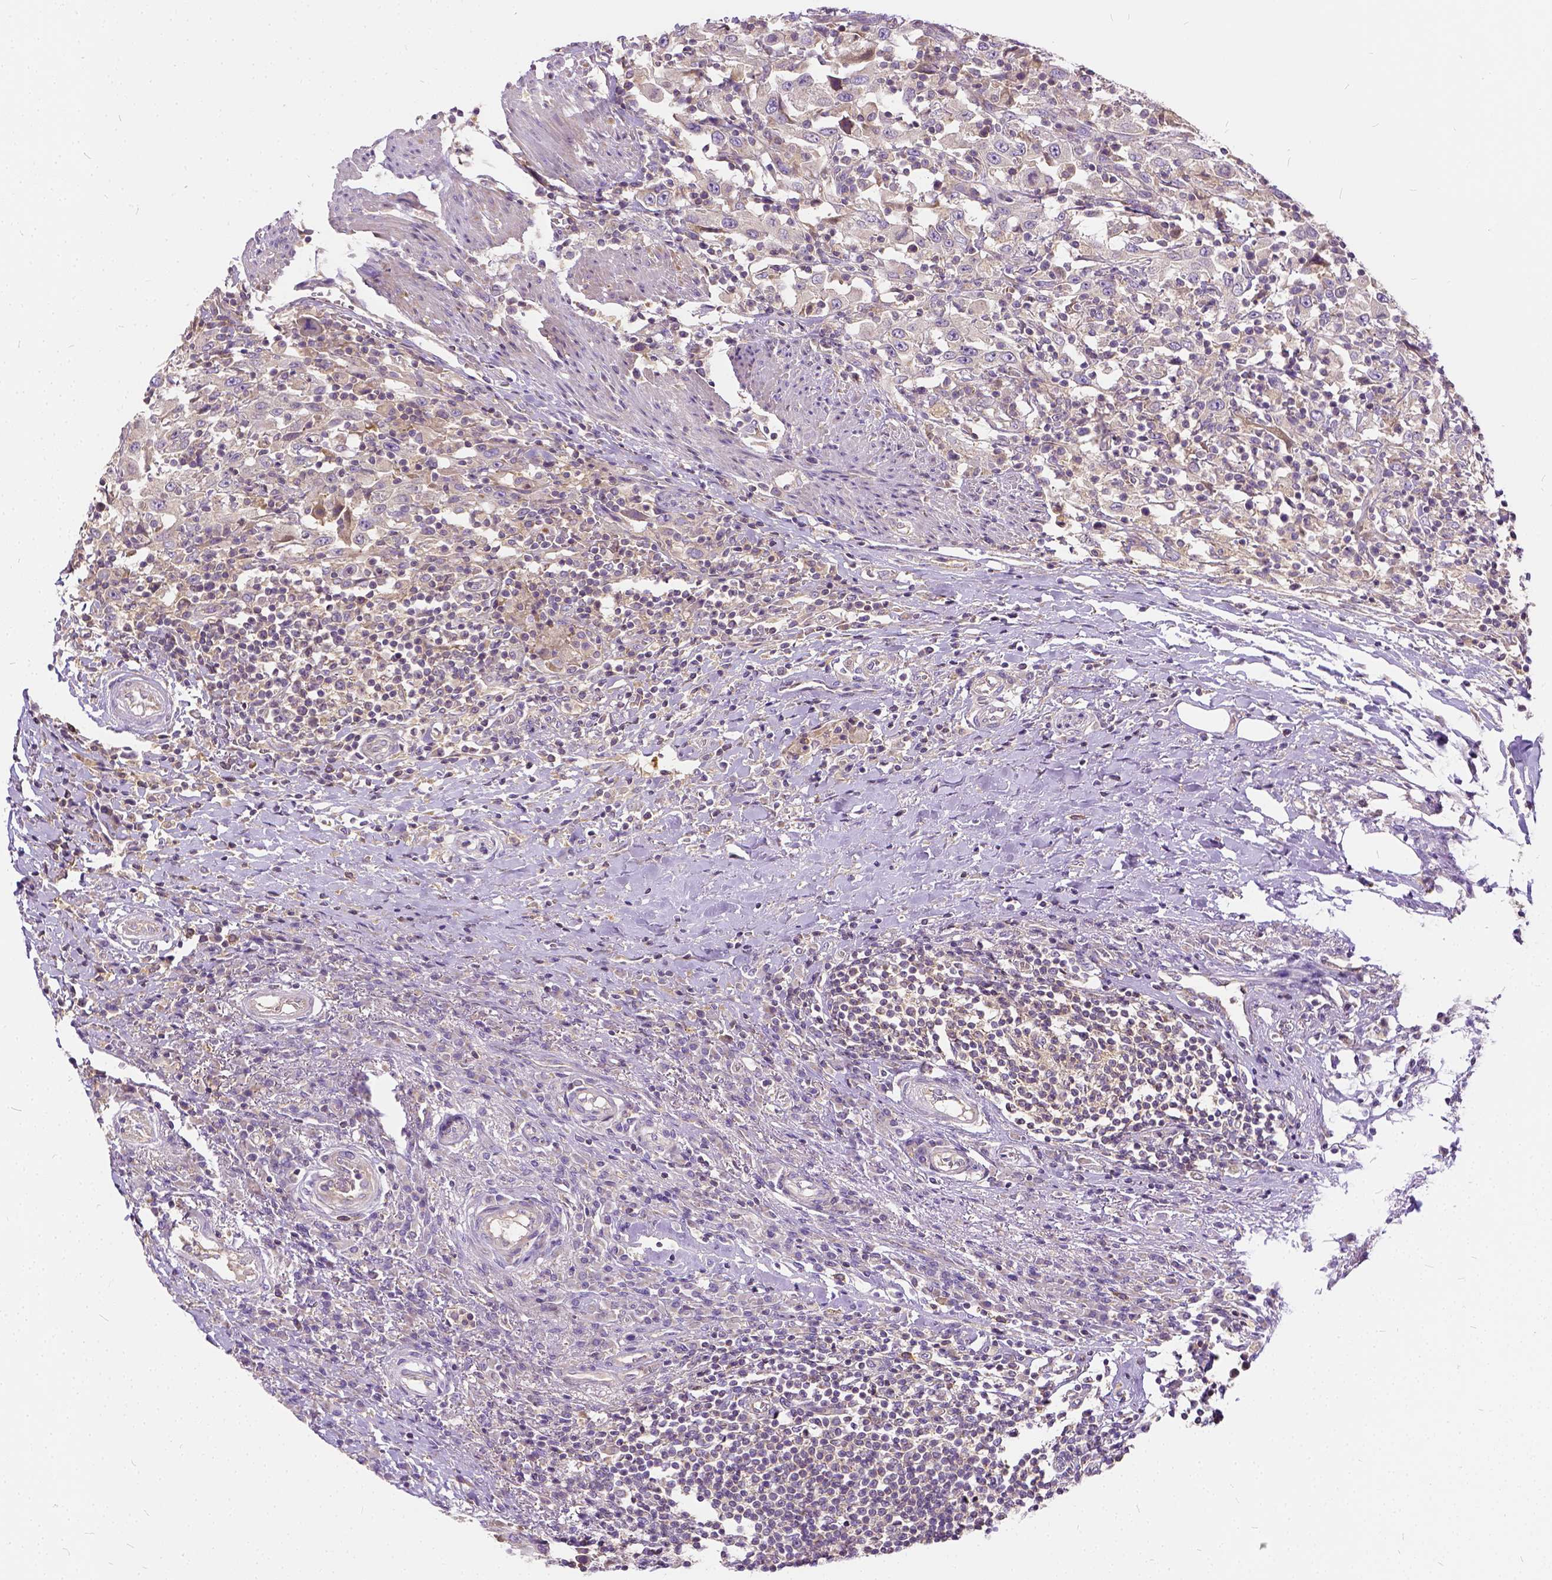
{"staining": {"intensity": "negative", "quantity": "none", "location": "none"}, "tissue": "urothelial cancer", "cell_type": "Tumor cells", "image_type": "cancer", "snomed": [{"axis": "morphology", "description": "Urothelial carcinoma, High grade"}, {"axis": "topography", "description": "Urinary bladder"}], "caption": "An IHC image of high-grade urothelial carcinoma is shown. There is no staining in tumor cells of high-grade urothelial carcinoma. (Stains: DAB immunohistochemistry with hematoxylin counter stain, Microscopy: brightfield microscopy at high magnification).", "gene": "CADM4", "patient": {"sex": "male", "age": 61}}